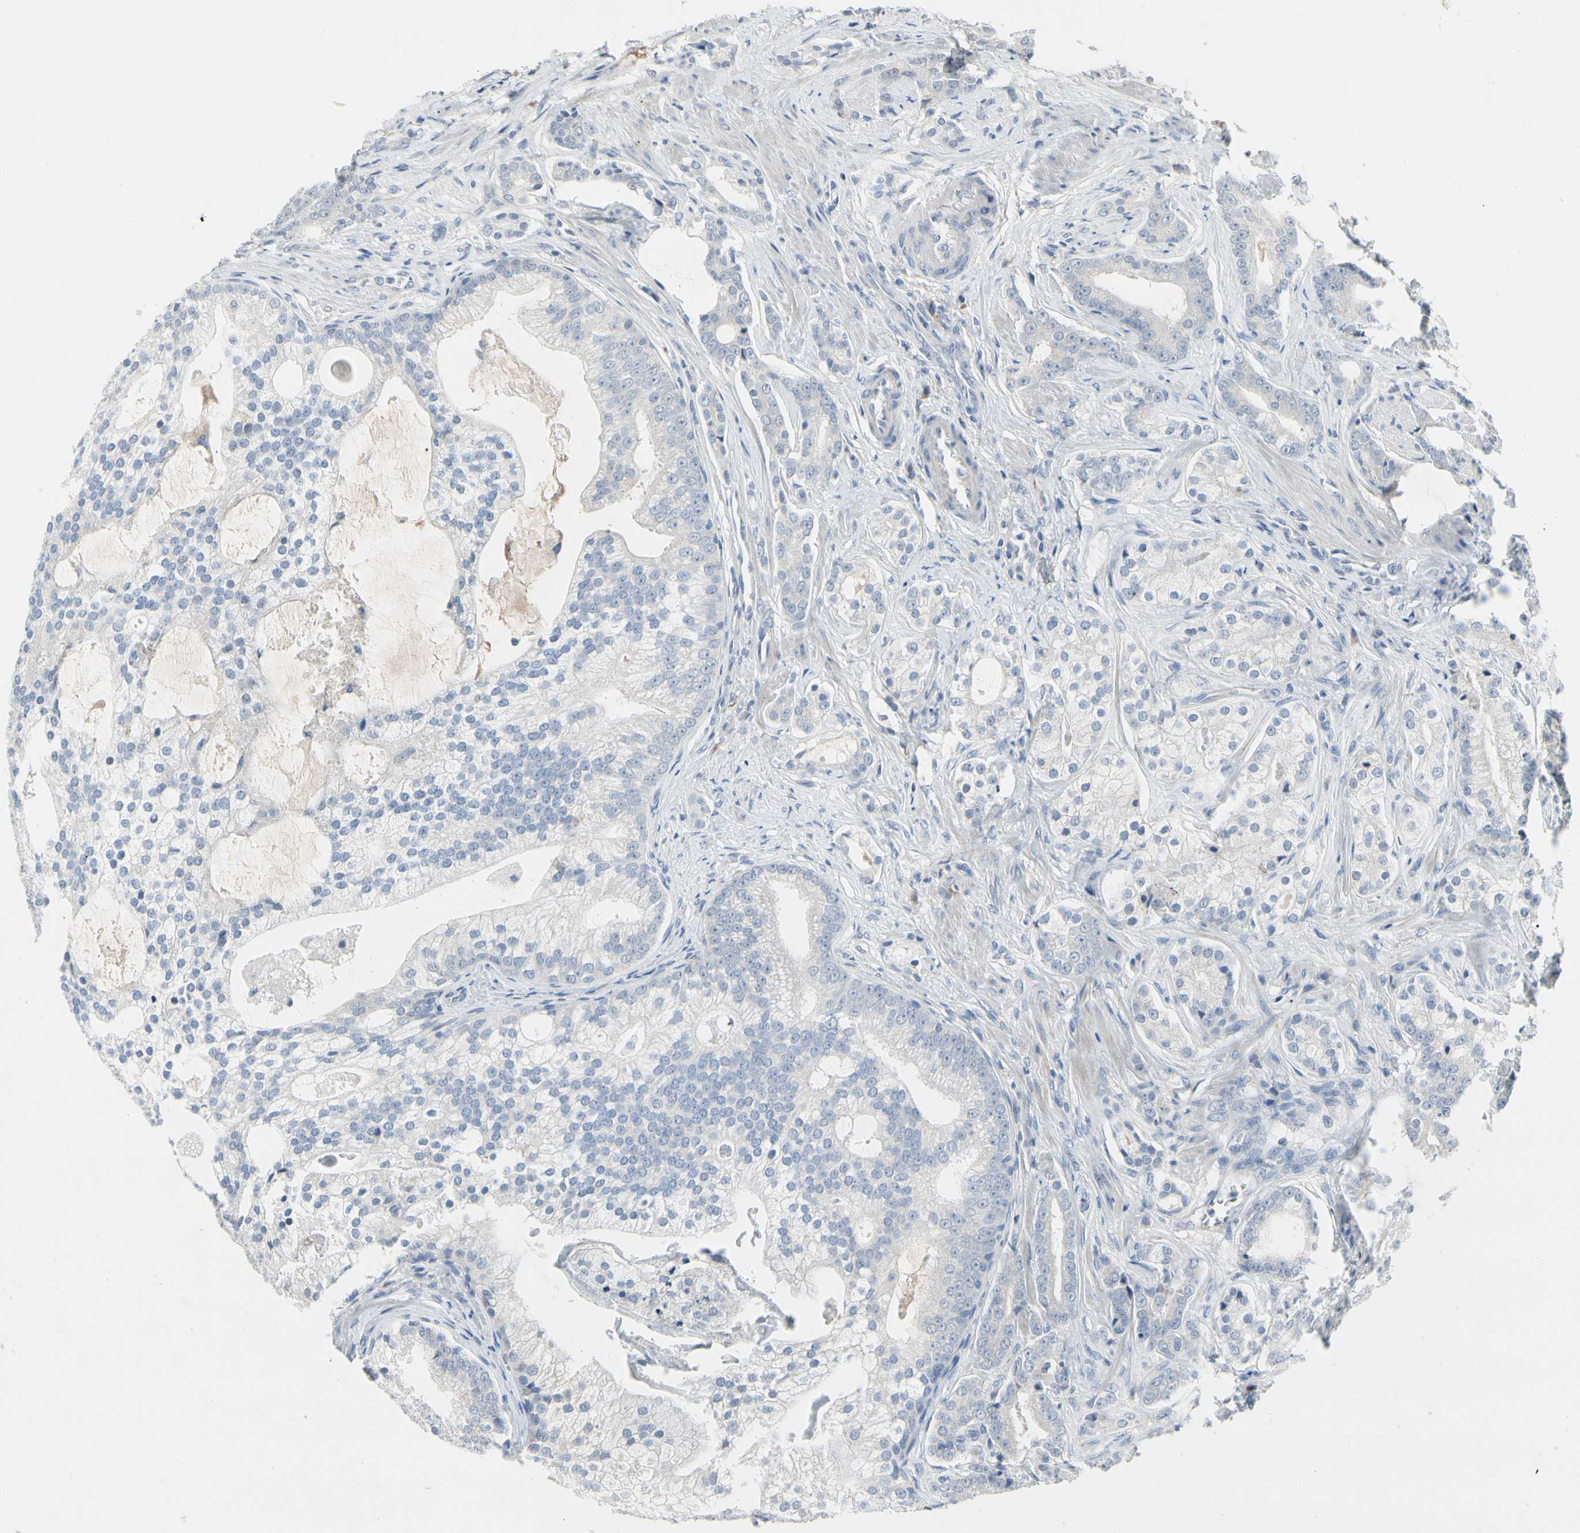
{"staining": {"intensity": "negative", "quantity": "none", "location": "none"}, "tissue": "prostate cancer", "cell_type": "Tumor cells", "image_type": "cancer", "snomed": [{"axis": "morphology", "description": "Adenocarcinoma, Low grade"}, {"axis": "topography", "description": "Prostate"}], "caption": "Immunohistochemistry image of adenocarcinoma (low-grade) (prostate) stained for a protein (brown), which displays no positivity in tumor cells.", "gene": "ECRG4", "patient": {"sex": "male", "age": 58}}